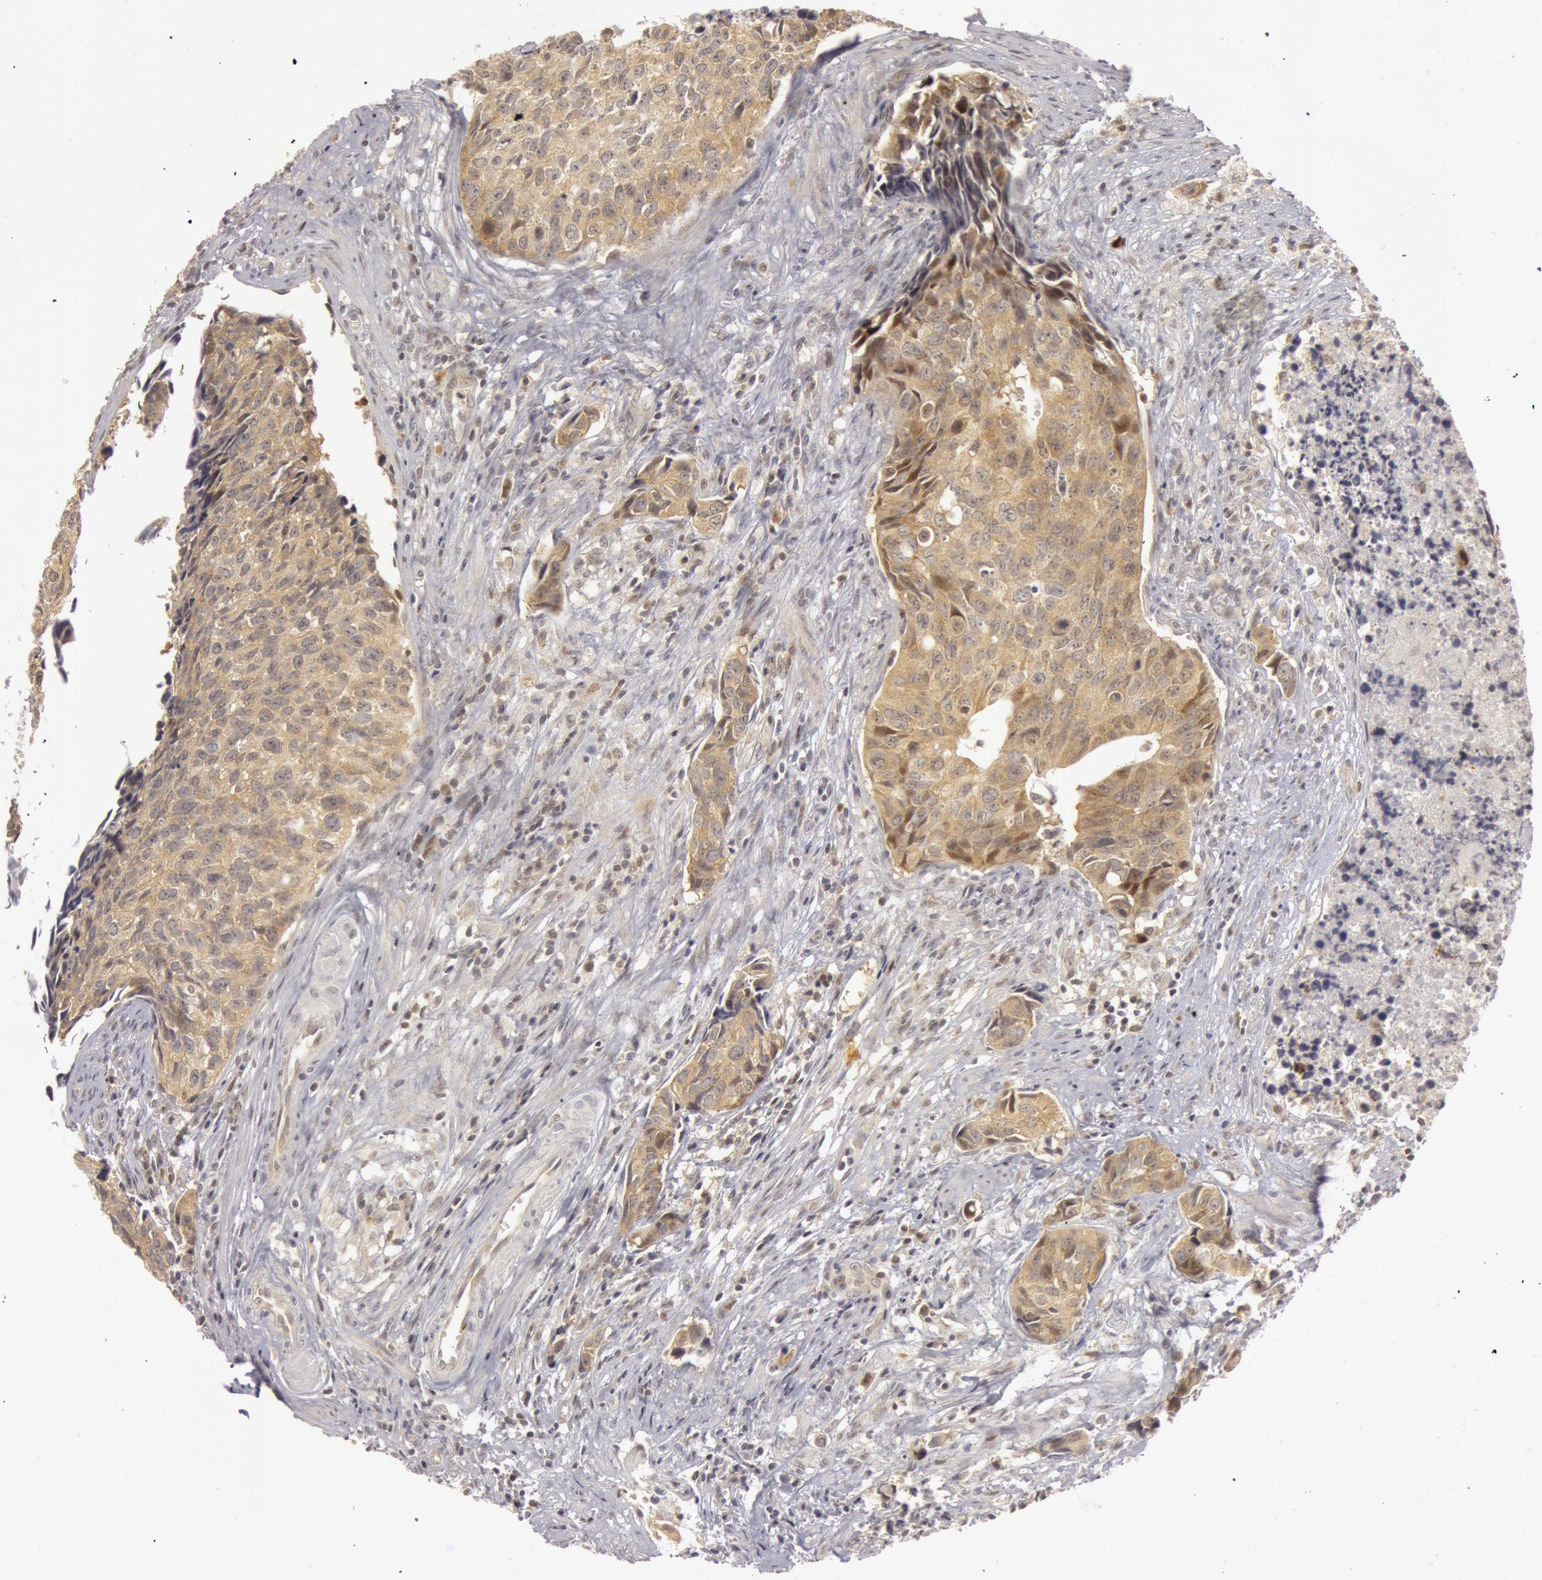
{"staining": {"intensity": "negative", "quantity": "none", "location": "none"}, "tissue": "urothelial cancer", "cell_type": "Tumor cells", "image_type": "cancer", "snomed": [{"axis": "morphology", "description": "Urothelial carcinoma, High grade"}, {"axis": "topography", "description": "Urinary bladder"}], "caption": "Immunohistochemical staining of urothelial cancer displays no significant expression in tumor cells.", "gene": "OASL", "patient": {"sex": "male", "age": 81}}